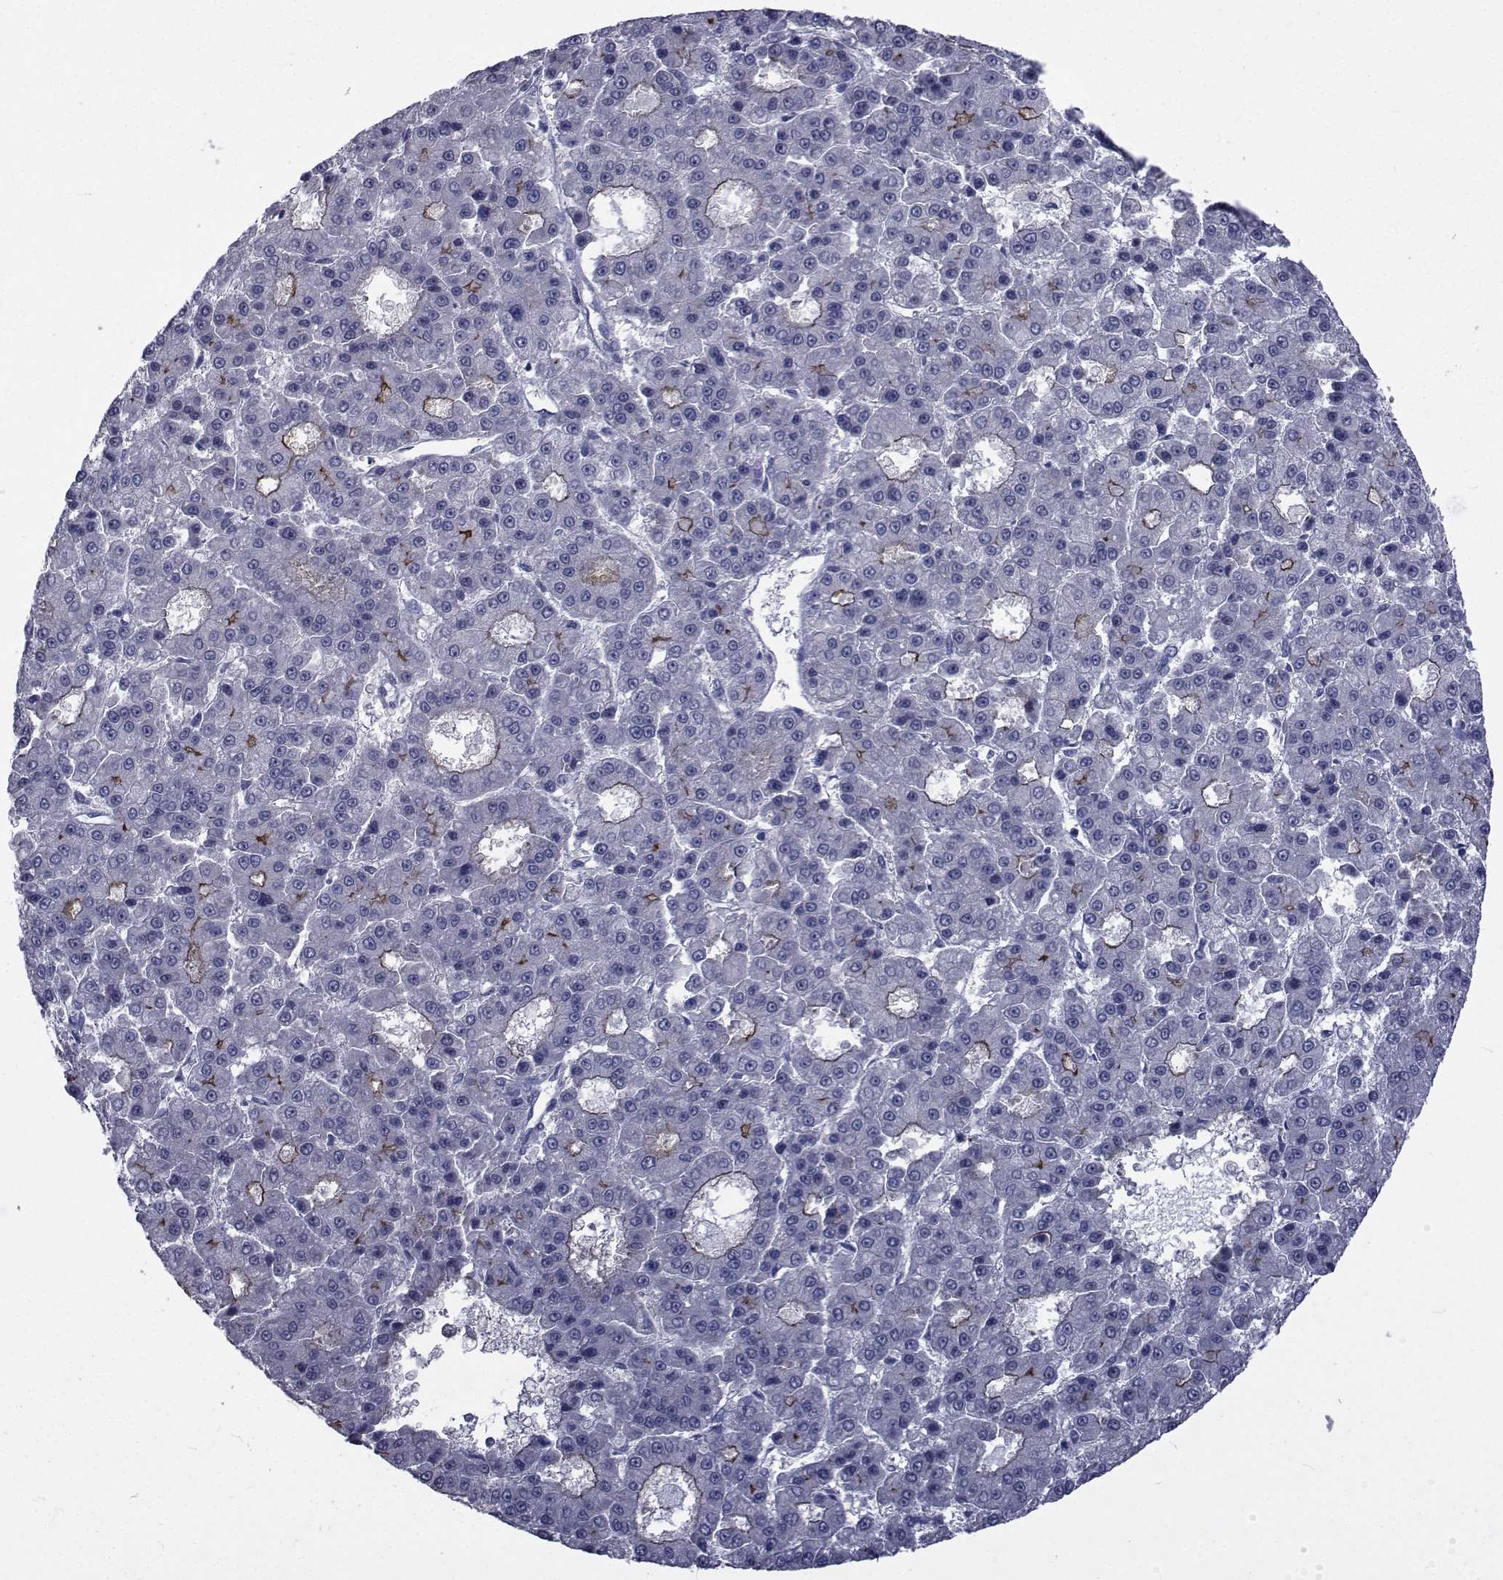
{"staining": {"intensity": "strong", "quantity": "<25%", "location": "cytoplasmic/membranous"}, "tissue": "liver cancer", "cell_type": "Tumor cells", "image_type": "cancer", "snomed": [{"axis": "morphology", "description": "Carcinoma, Hepatocellular, NOS"}, {"axis": "topography", "description": "Liver"}], "caption": "Liver cancer tissue exhibits strong cytoplasmic/membranous staining in approximately <25% of tumor cells, visualized by immunohistochemistry.", "gene": "SLC30A10", "patient": {"sex": "male", "age": 70}}